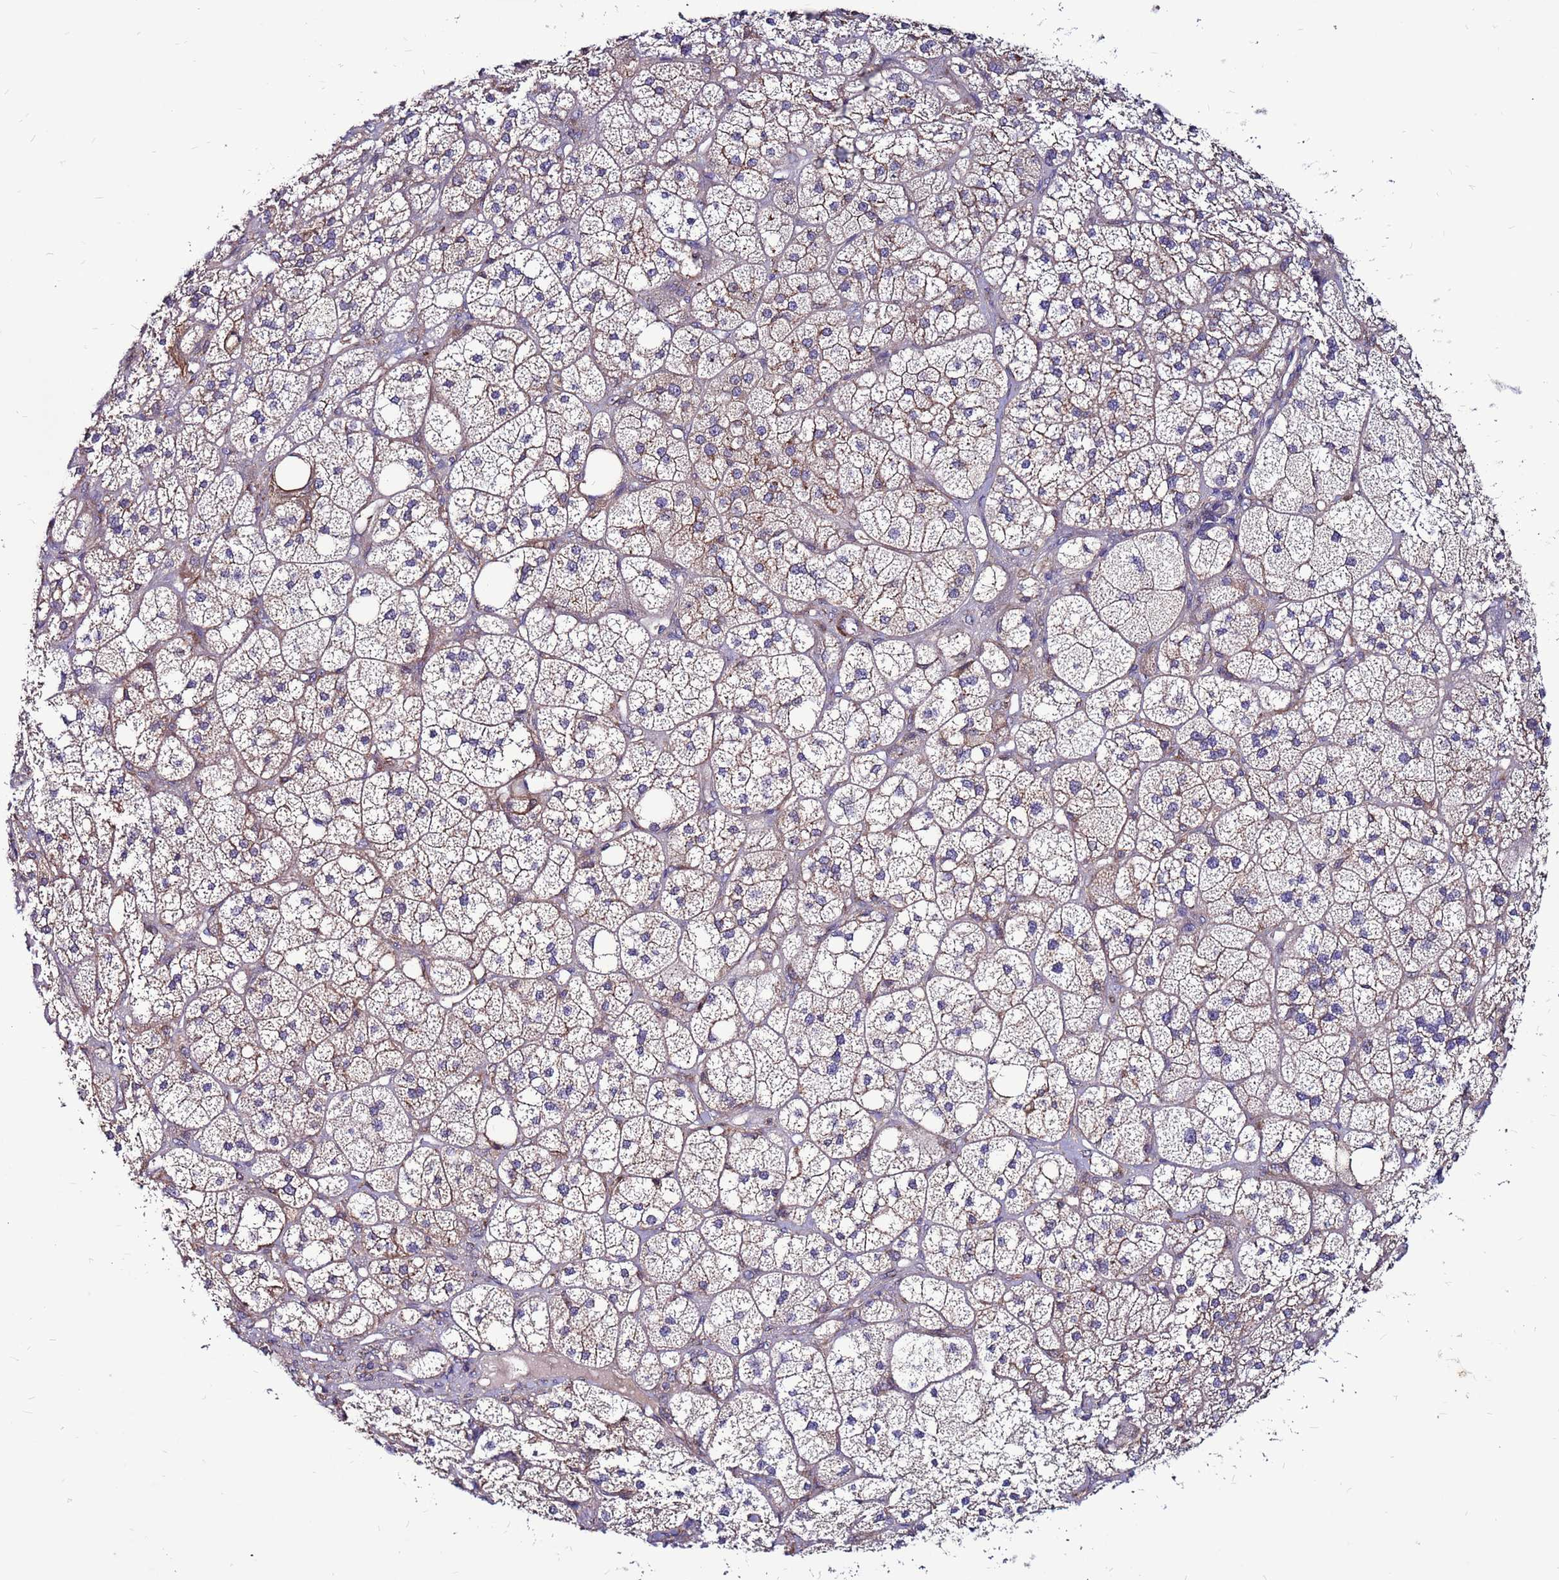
{"staining": {"intensity": "moderate", "quantity": "25%-75%", "location": "cytoplasmic/membranous"}, "tissue": "adrenal gland", "cell_type": "Glandular cells", "image_type": "normal", "snomed": [{"axis": "morphology", "description": "Normal tissue, NOS"}, {"axis": "topography", "description": "Adrenal gland"}], "caption": "Brown immunohistochemical staining in unremarkable adrenal gland shows moderate cytoplasmic/membranous expression in approximately 25%-75% of glandular cells.", "gene": "GPN3", "patient": {"sex": "male", "age": 61}}